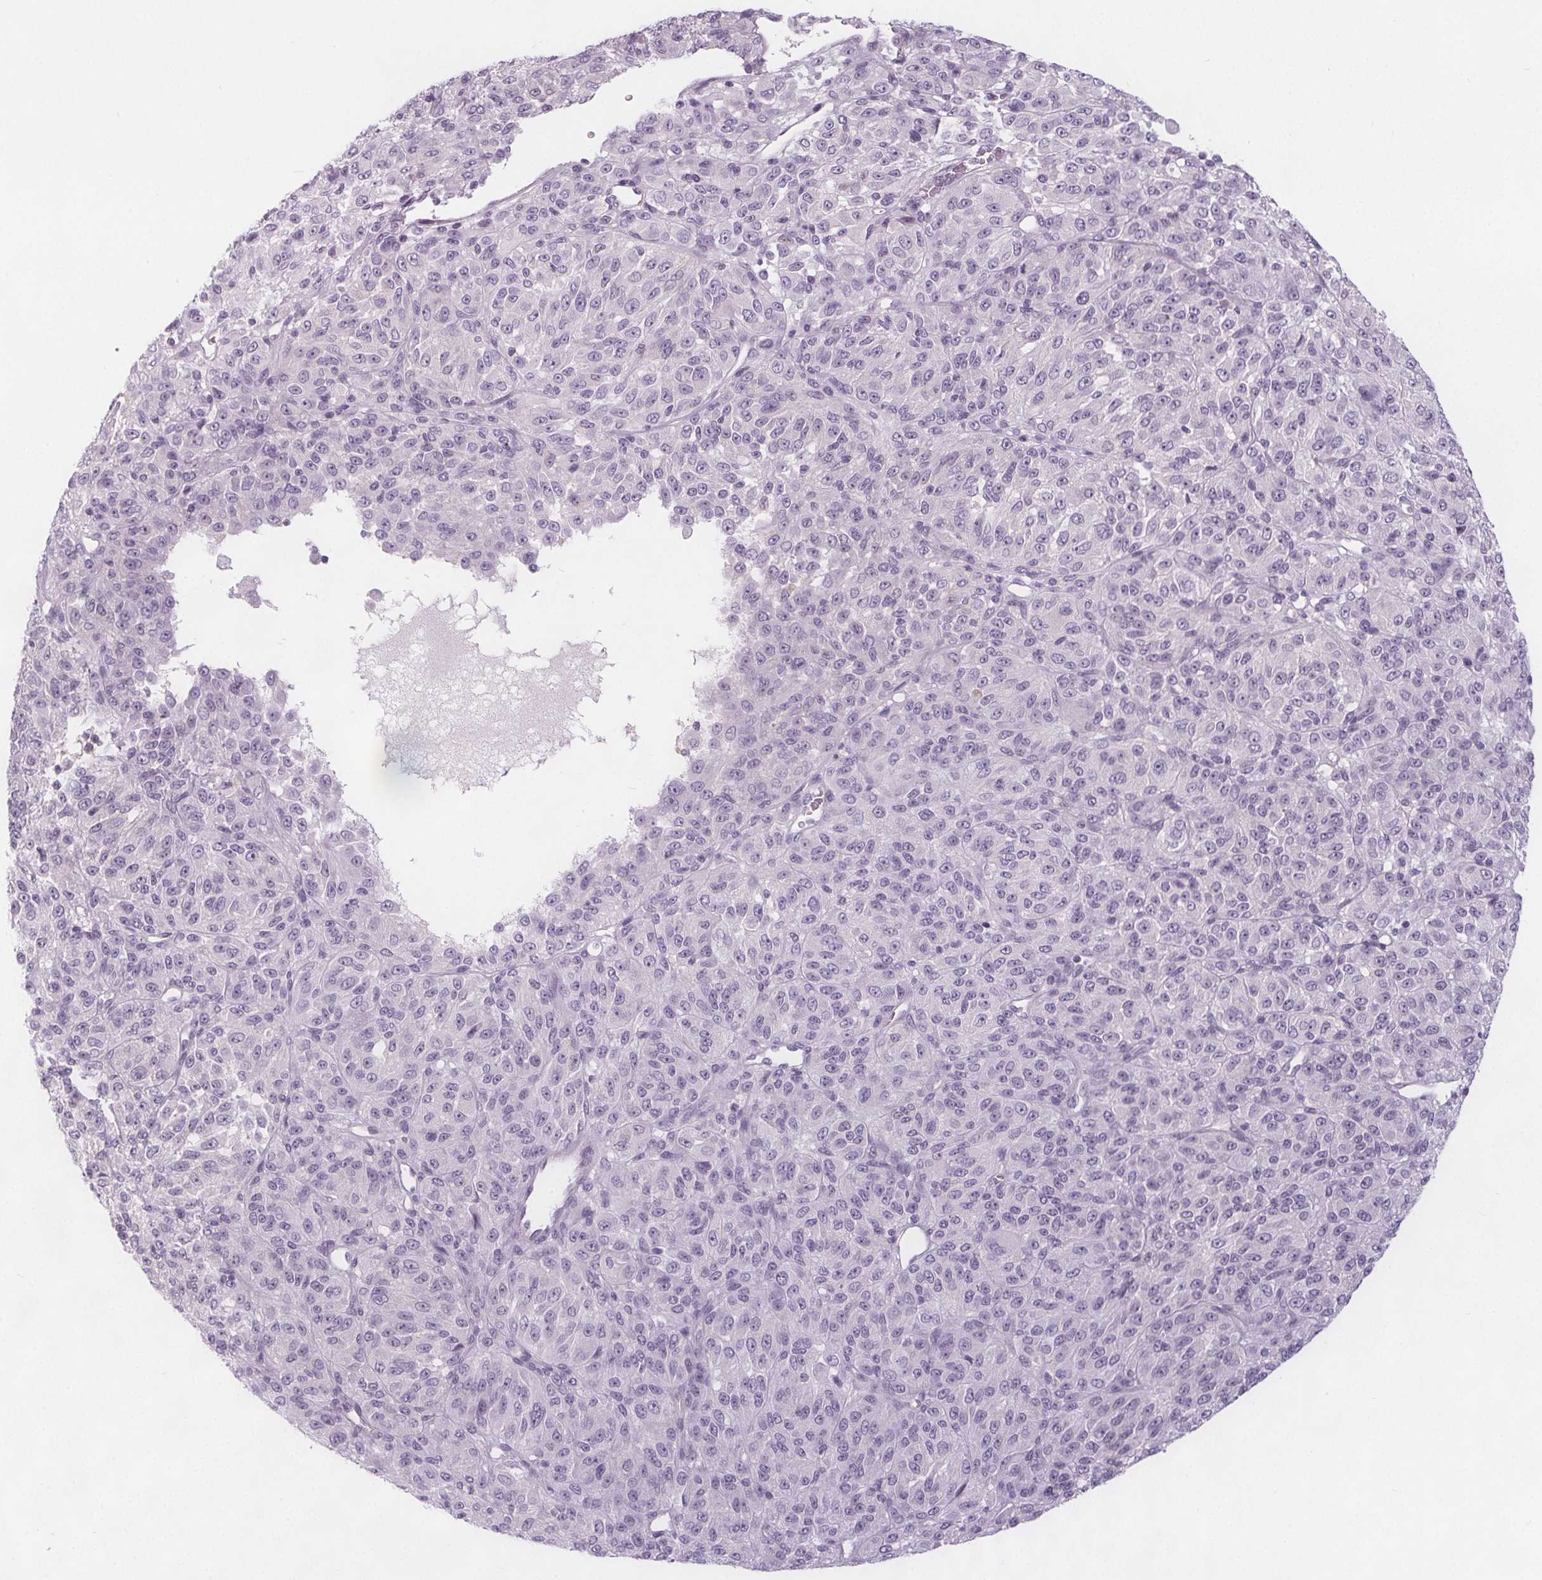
{"staining": {"intensity": "negative", "quantity": "none", "location": "none"}, "tissue": "melanoma", "cell_type": "Tumor cells", "image_type": "cancer", "snomed": [{"axis": "morphology", "description": "Malignant melanoma, Metastatic site"}, {"axis": "topography", "description": "Brain"}], "caption": "Tumor cells are negative for brown protein staining in malignant melanoma (metastatic site).", "gene": "NOLC1", "patient": {"sex": "female", "age": 56}}